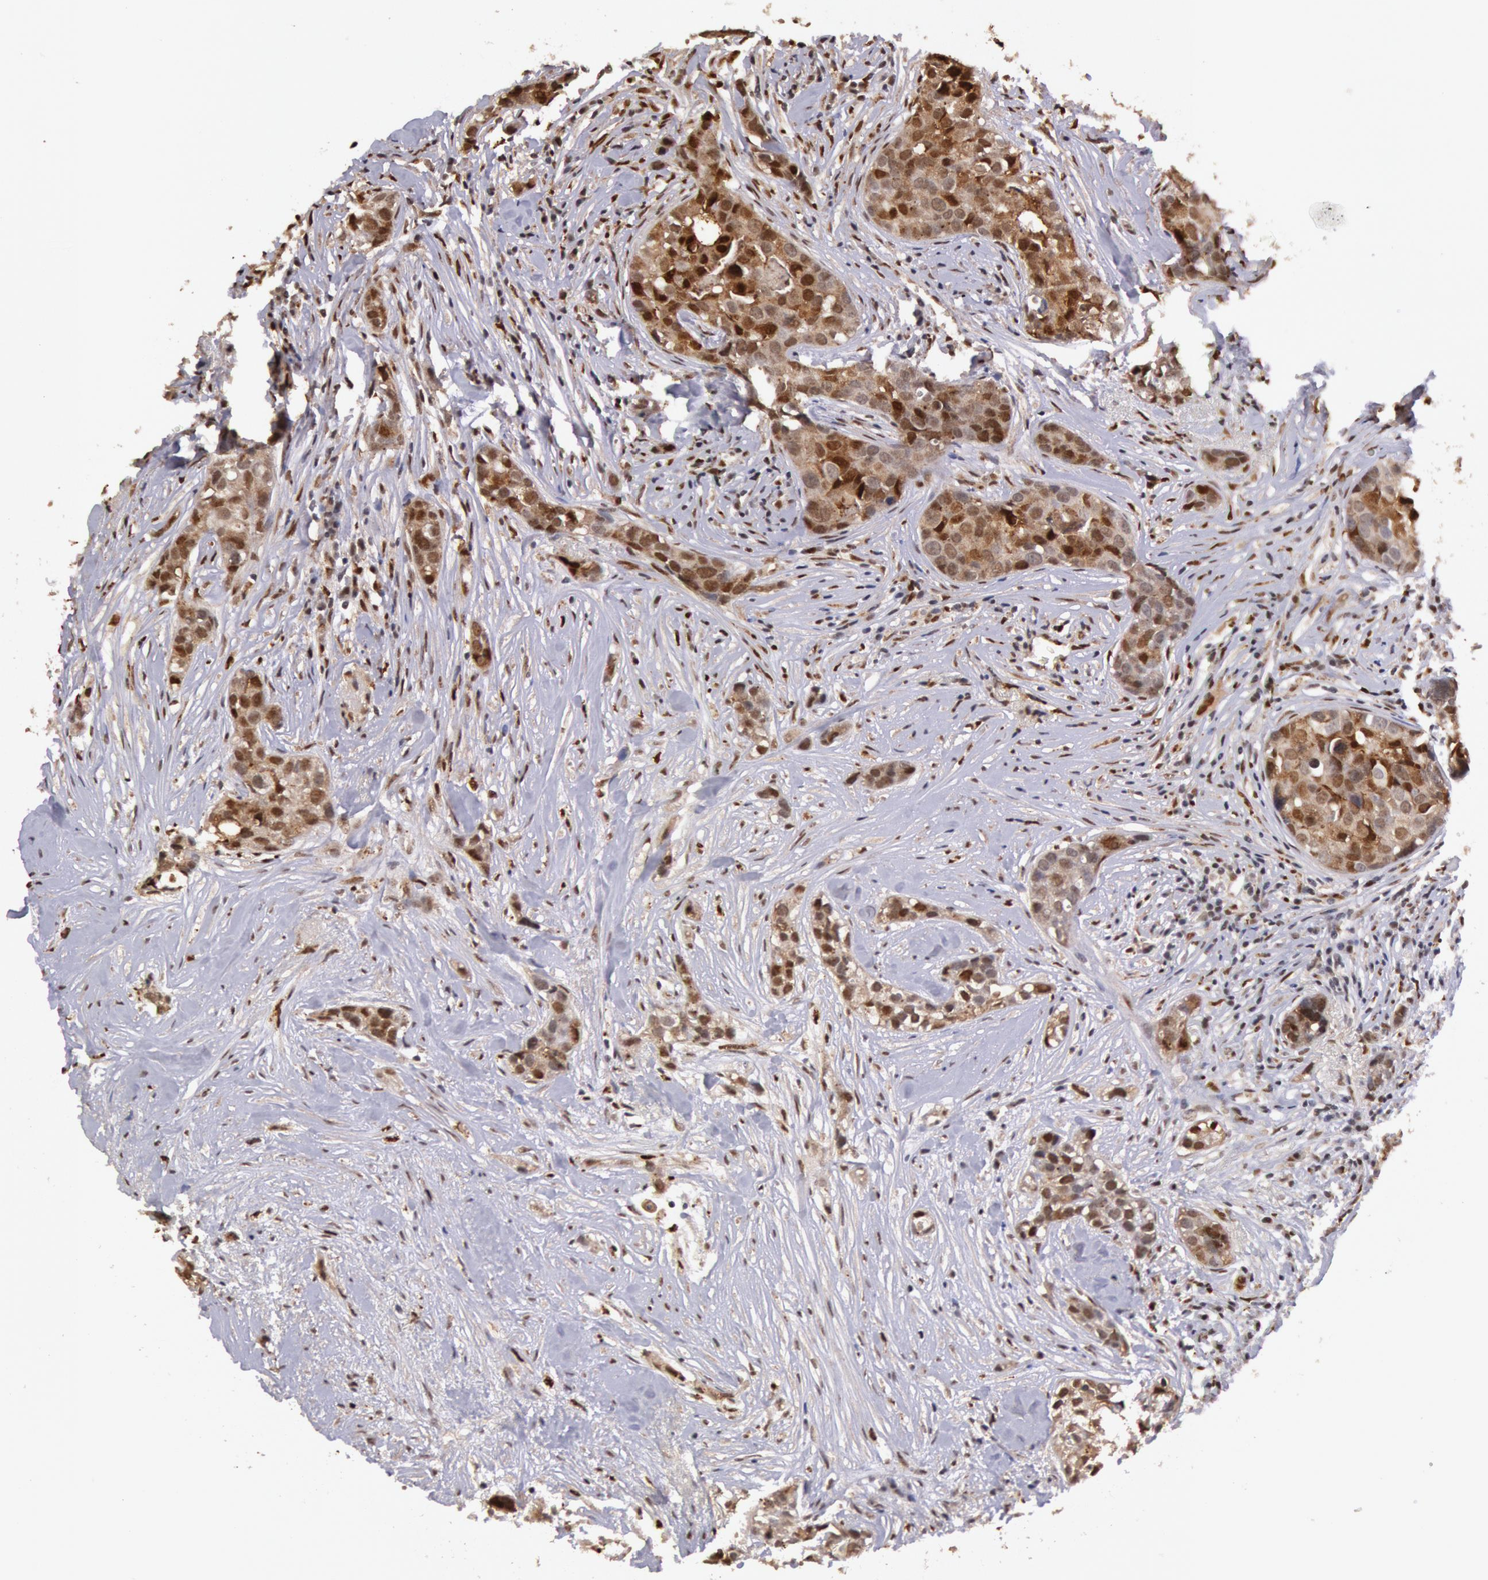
{"staining": {"intensity": "moderate", "quantity": "25%-75%", "location": "nuclear"}, "tissue": "breast cancer", "cell_type": "Tumor cells", "image_type": "cancer", "snomed": [{"axis": "morphology", "description": "Duct carcinoma"}, {"axis": "topography", "description": "Breast"}], "caption": "A medium amount of moderate nuclear expression is present in approximately 25%-75% of tumor cells in infiltrating ductal carcinoma (breast) tissue.", "gene": "LIG4", "patient": {"sex": "female", "age": 91}}